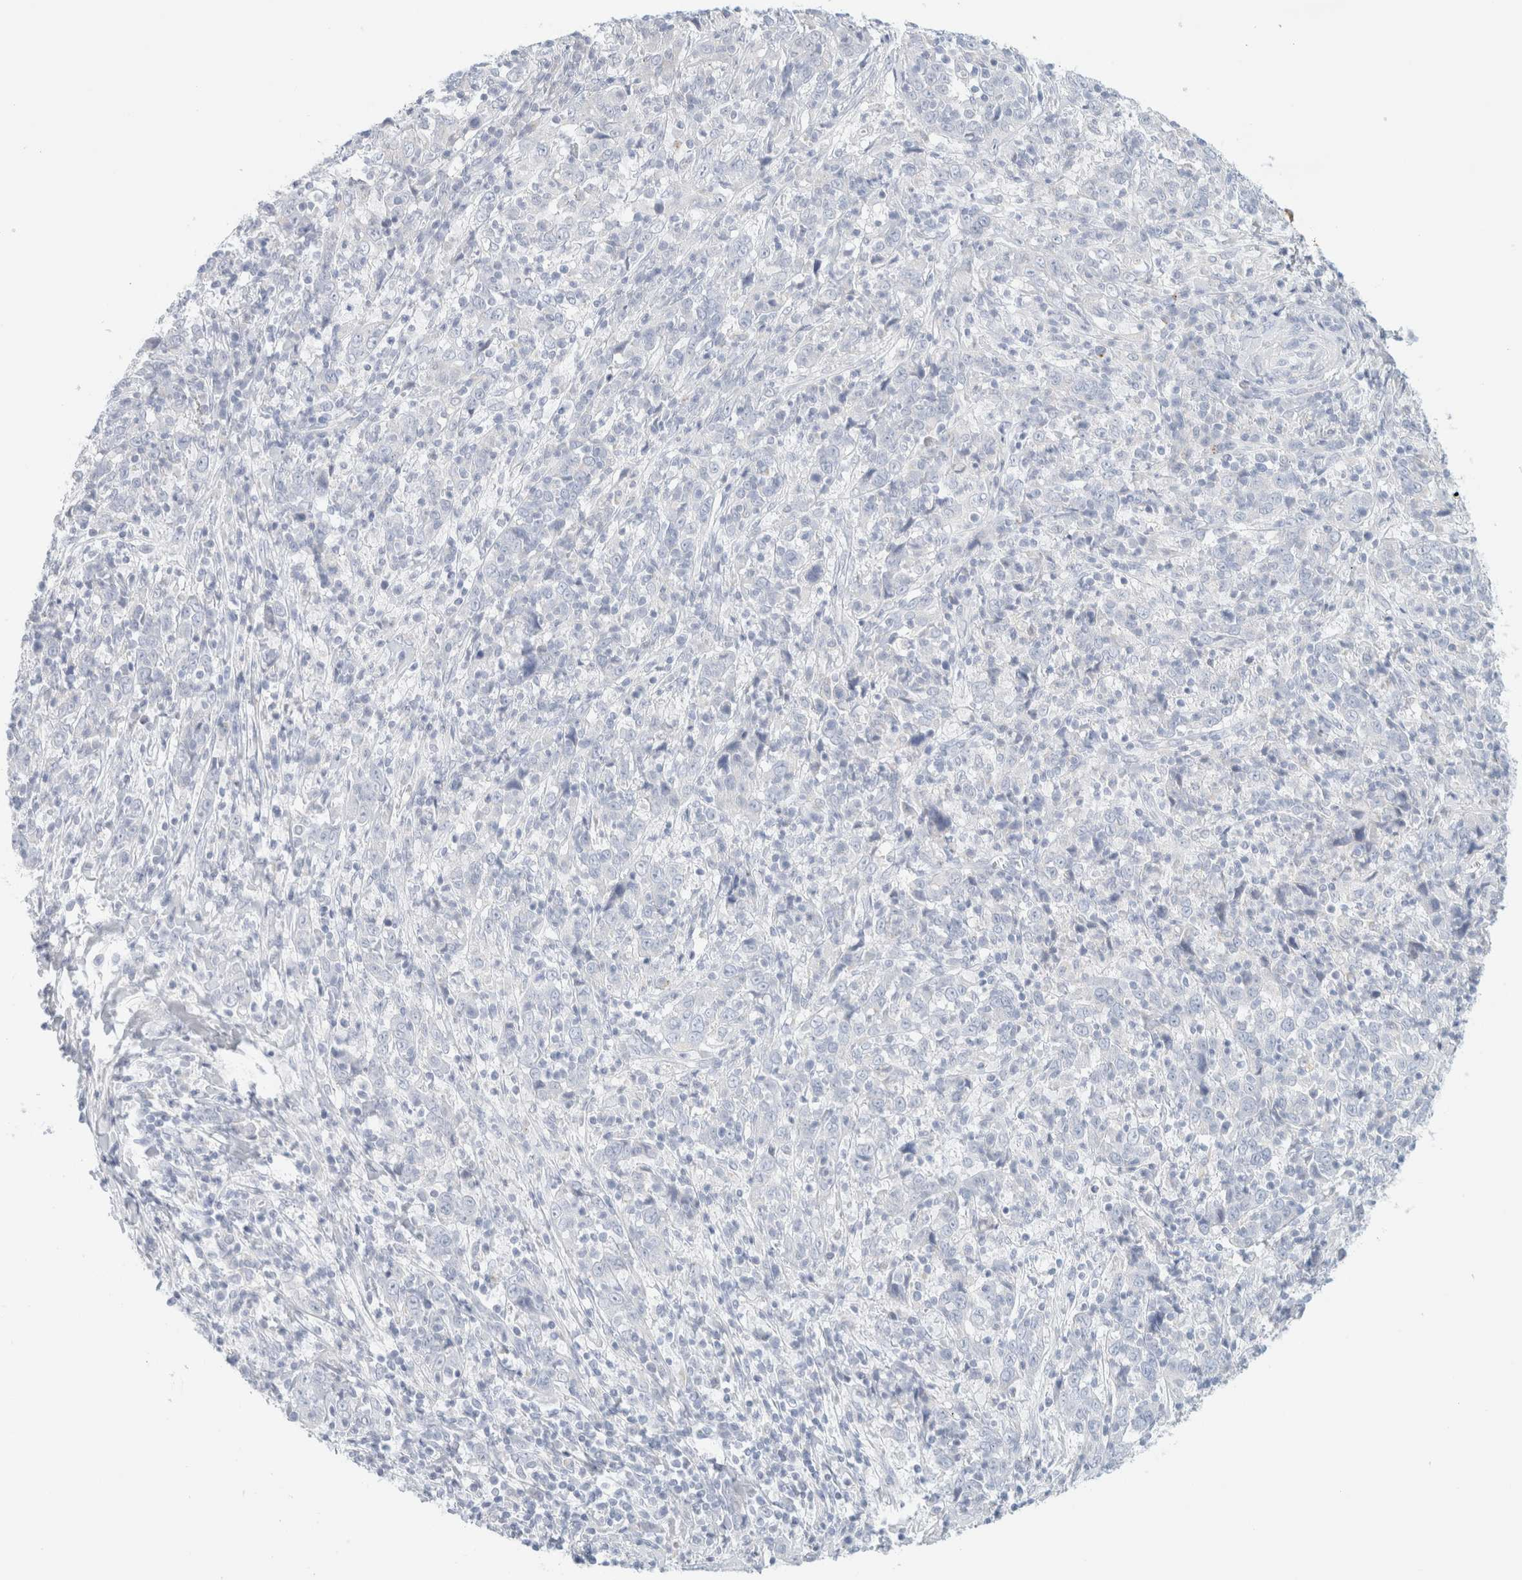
{"staining": {"intensity": "negative", "quantity": "none", "location": "none"}, "tissue": "cervical cancer", "cell_type": "Tumor cells", "image_type": "cancer", "snomed": [{"axis": "morphology", "description": "Squamous cell carcinoma, NOS"}, {"axis": "topography", "description": "Cervix"}], "caption": "High power microscopy histopathology image of an immunohistochemistry (IHC) micrograph of squamous cell carcinoma (cervical), revealing no significant positivity in tumor cells.", "gene": "HEXD", "patient": {"sex": "female", "age": 46}}